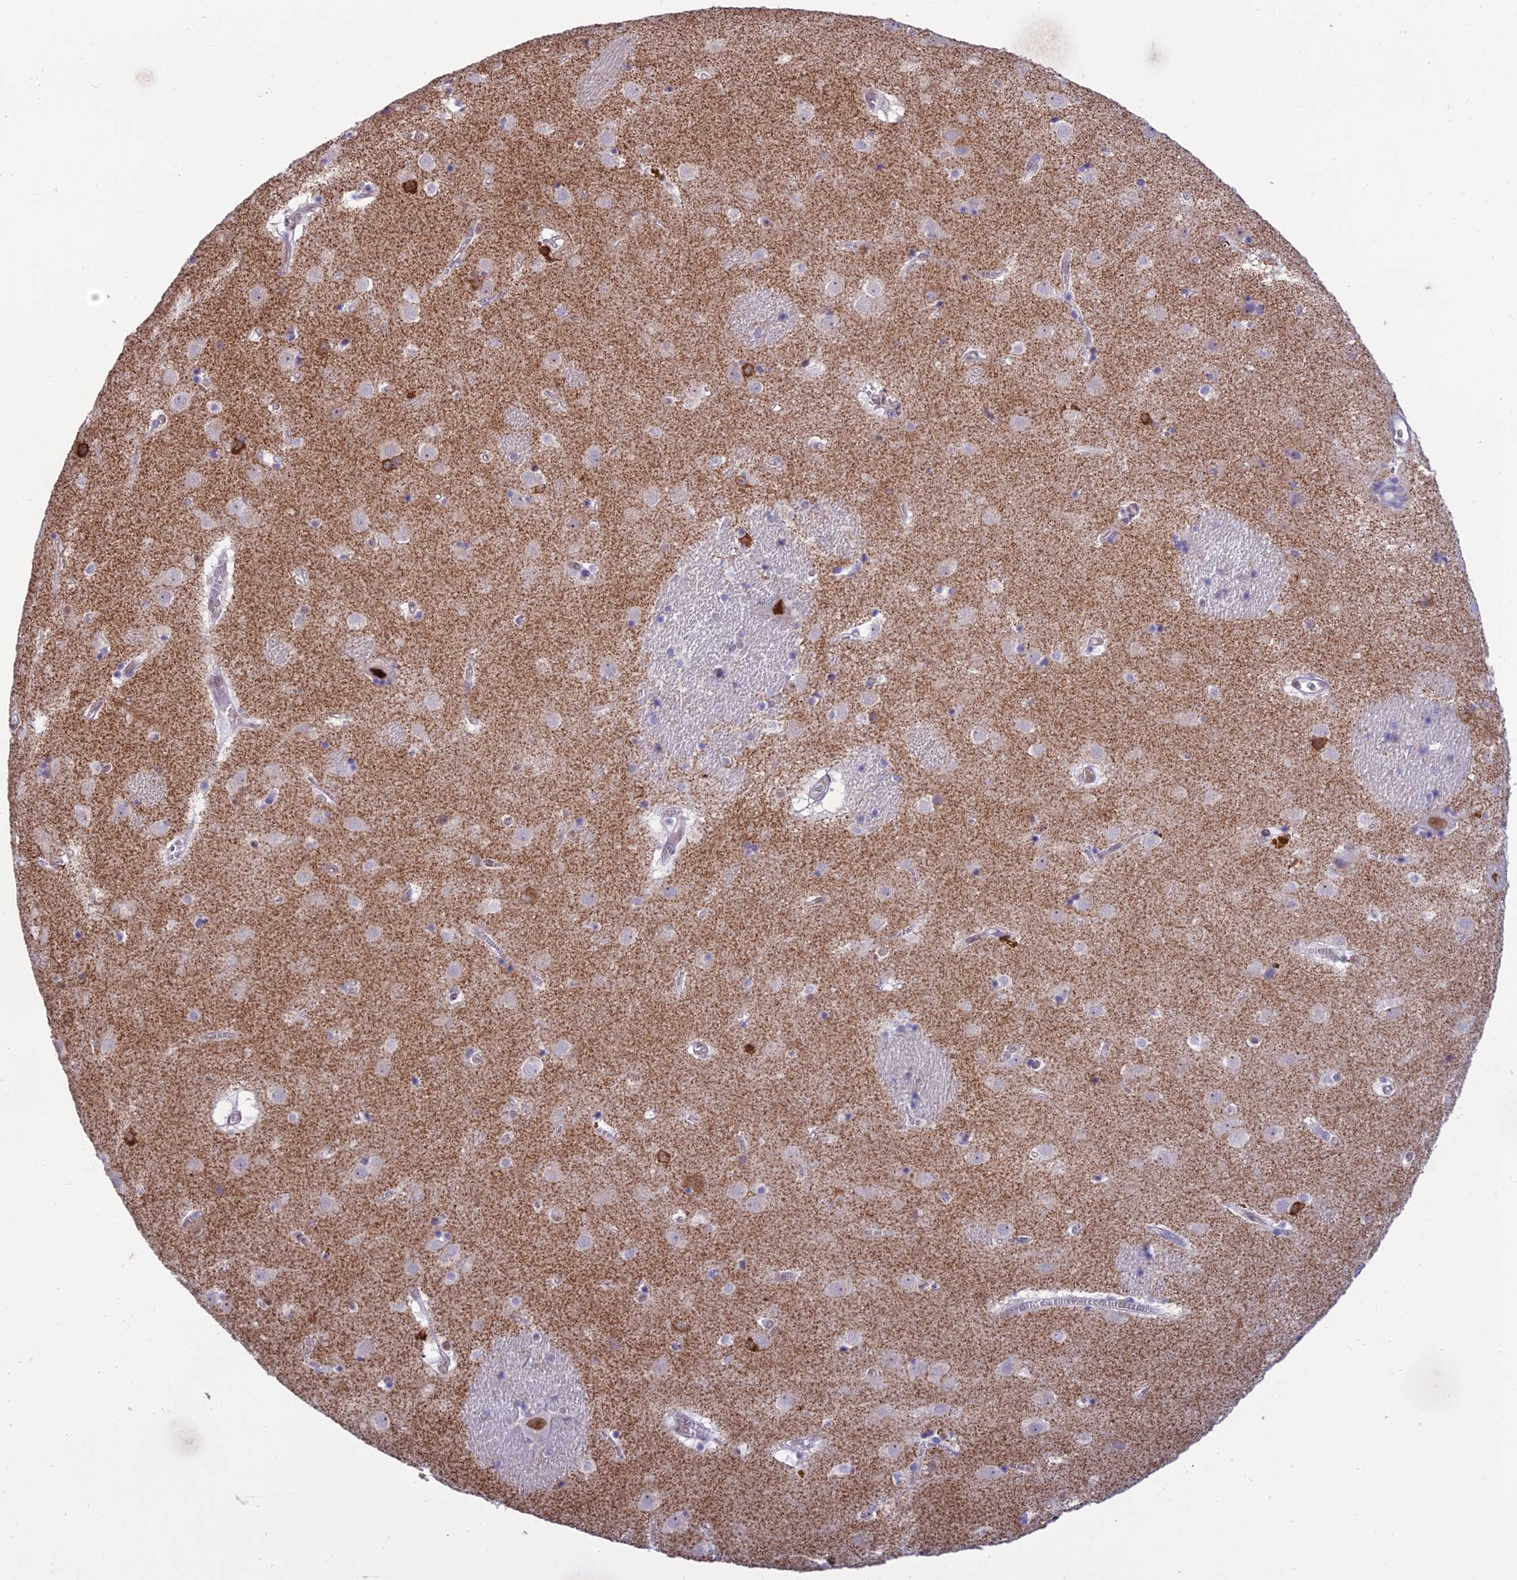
{"staining": {"intensity": "negative", "quantity": "none", "location": "none"}, "tissue": "caudate", "cell_type": "Glial cells", "image_type": "normal", "snomed": [{"axis": "morphology", "description": "Normal tissue, NOS"}, {"axis": "topography", "description": "Lateral ventricle wall"}], "caption": "High power microscopy image of an IHC histopathology image of normal caudate, revealing no significant positivity in glial cells.", "gene": "RANBP3", "patient": {"sex": "male", "age": 70}}